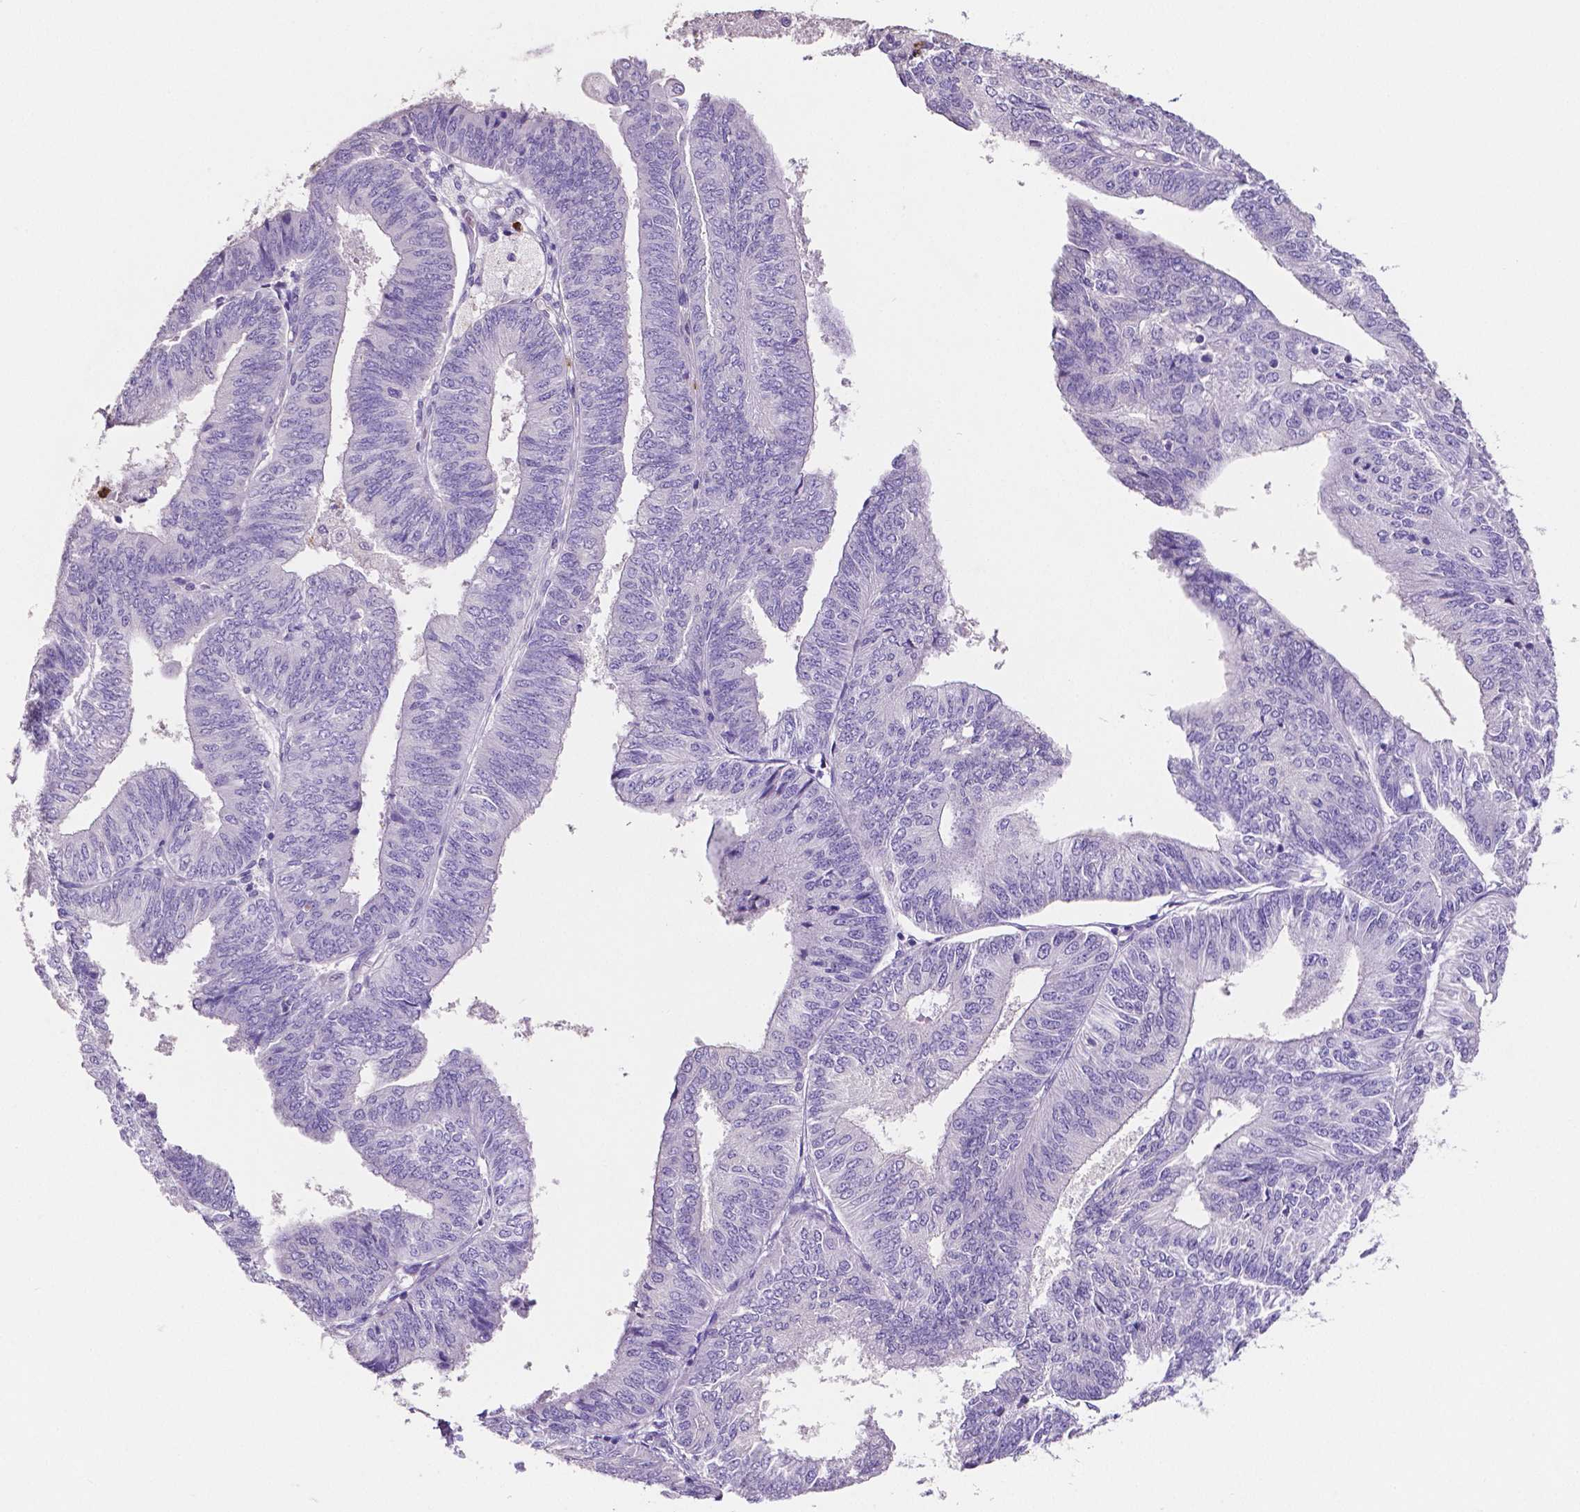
{"staining": {"intensity": "negative", "quantity": "none", "location": "none"}, "tissue": "endometrial cancer", "cell_type": "Tumor cells", "image_type": "cancer", "snomed": [{"axis": "morphology", "description": "Adenocarcinoma, NOS"}, {"axis": "topography", "description": "Endometrium"}], "caption": "Photomicrograph shows no significant protein positivity in tumor cells of endometrial adenocarcinoma.", "gene": "MMP9", "patient": {"sex": "female", "age": 58}}